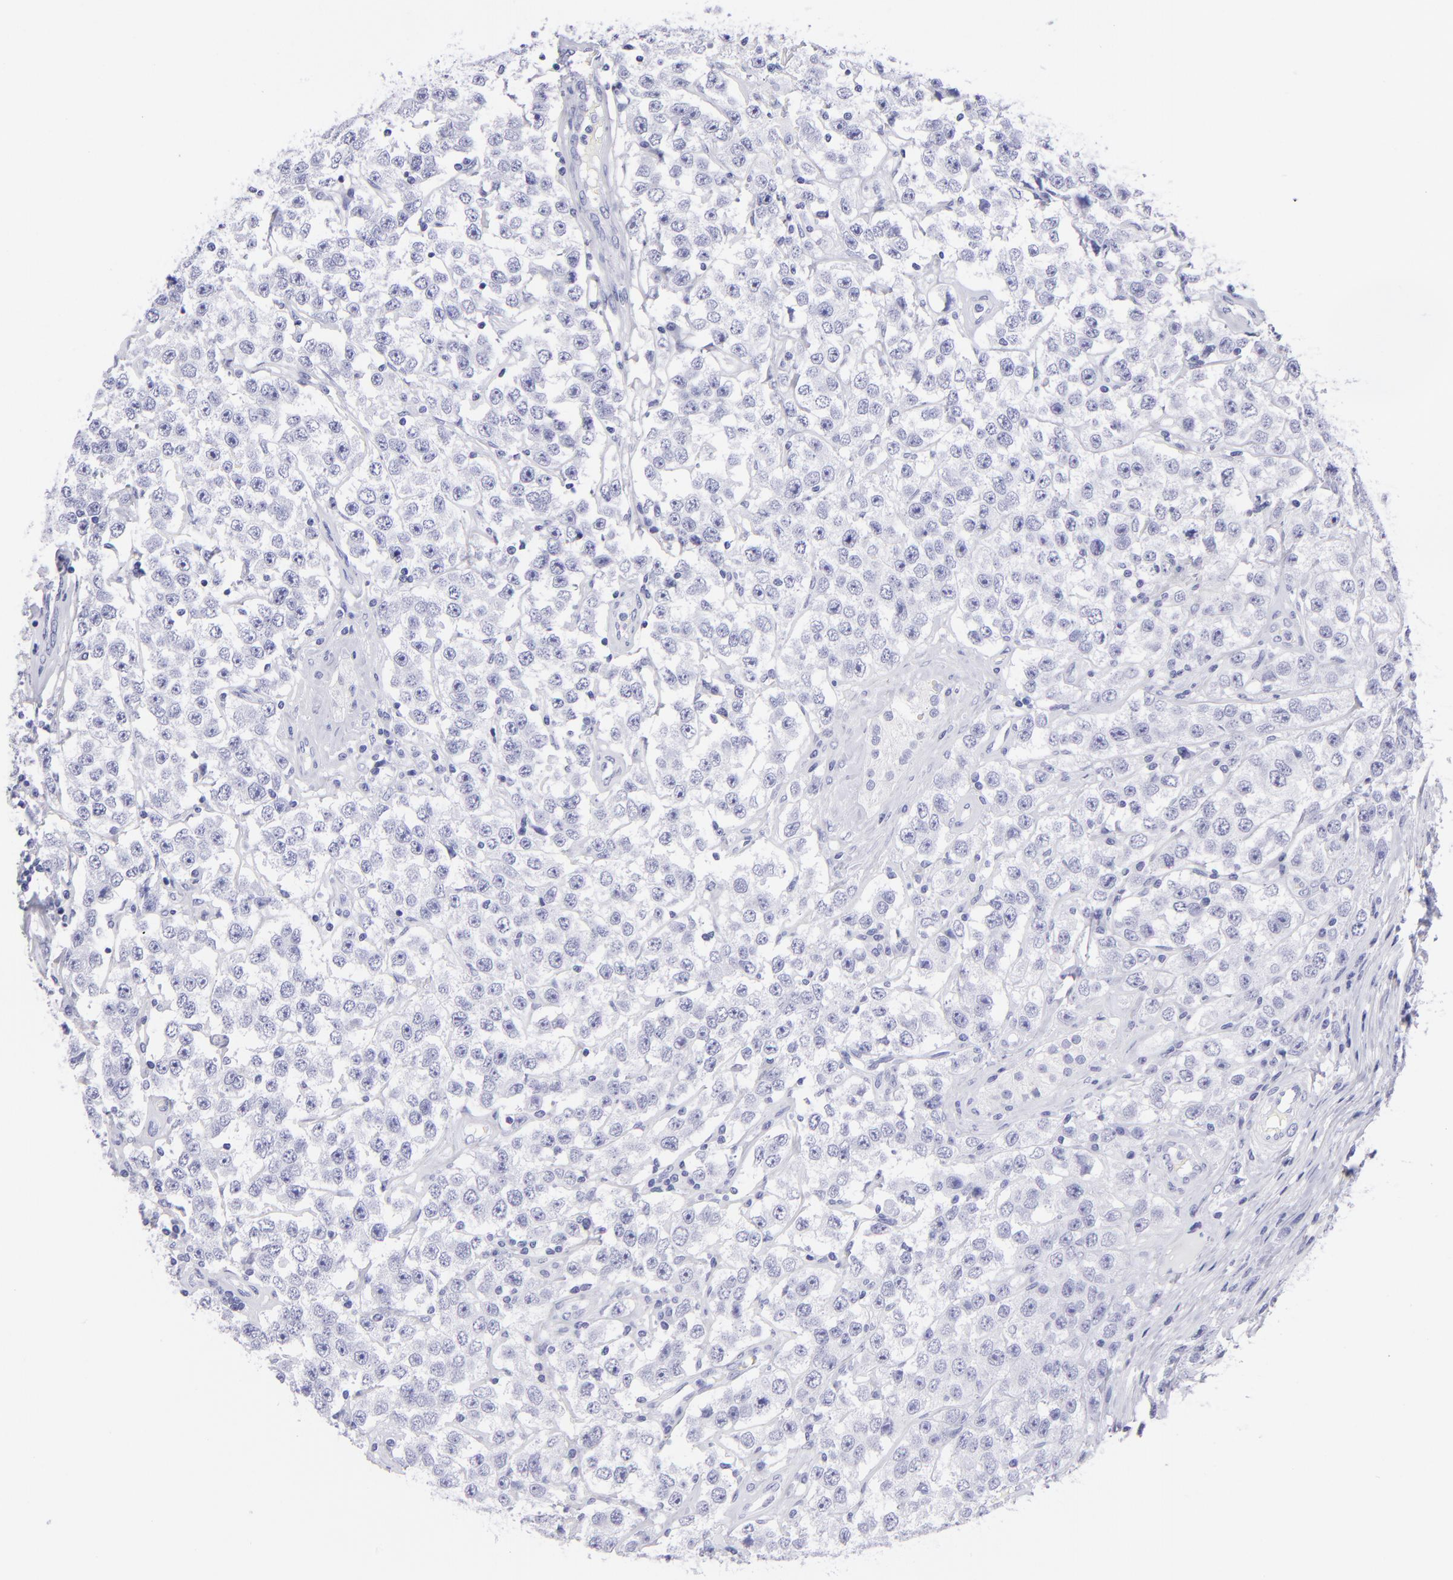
{"staining": {"intensity": "negative", "quantity": "none", "location": "none"}, "tissue": "testis cancer", "cell_type": "Tumor cells", "image_type": "cancer", "snomed": [{"axis": "morphology", "description": "Seminoma, NOS"}, {"axis": "topography", "description": "Testis"}], "caption": "Protein analysis of seminoma (testis) shows no significant positivity in tumor cells.", "gene": "CNP", "patient": {"sex": "male", "age": 52}}